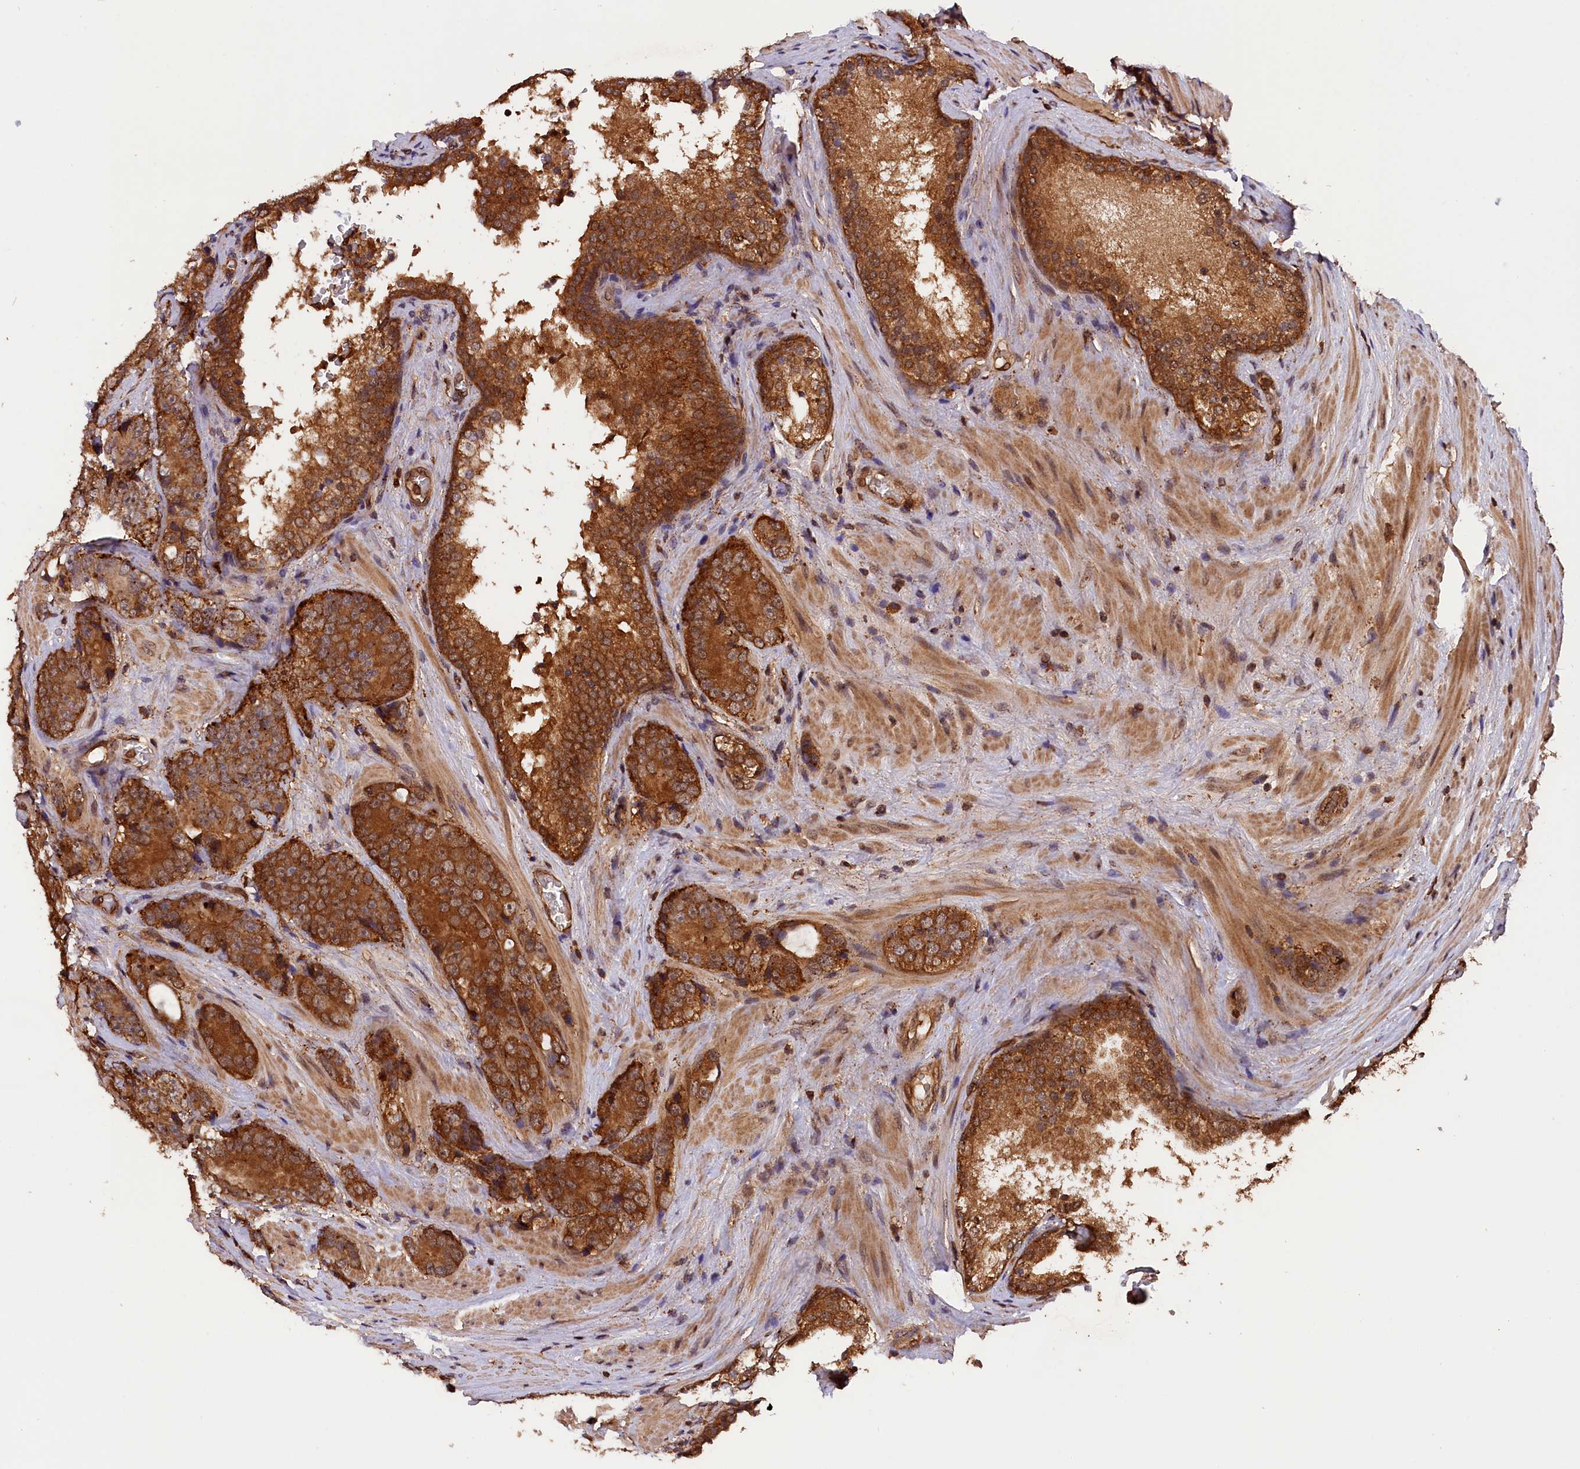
{"staining": {"intensity": "strong", "quantity": ">75%", "location": "cytoplasmic/membranous"}, "tissue": "prostate cancer", "cell_type": "Tumor cells", "image_type": "cancer", "snomed": [{"axis": "morphology", "description": "Adenocarcinoma, High grade"}, {"axis": "topography", "description": "Prostate"}], "caption": "Prostate cancer stained for a protein (brown) reveals strong cytoplasmic/membranous positive staining in approximately >75% of tumor cells.", "gene": "IST1", "patient": {"sex": "male", "age": 56}}